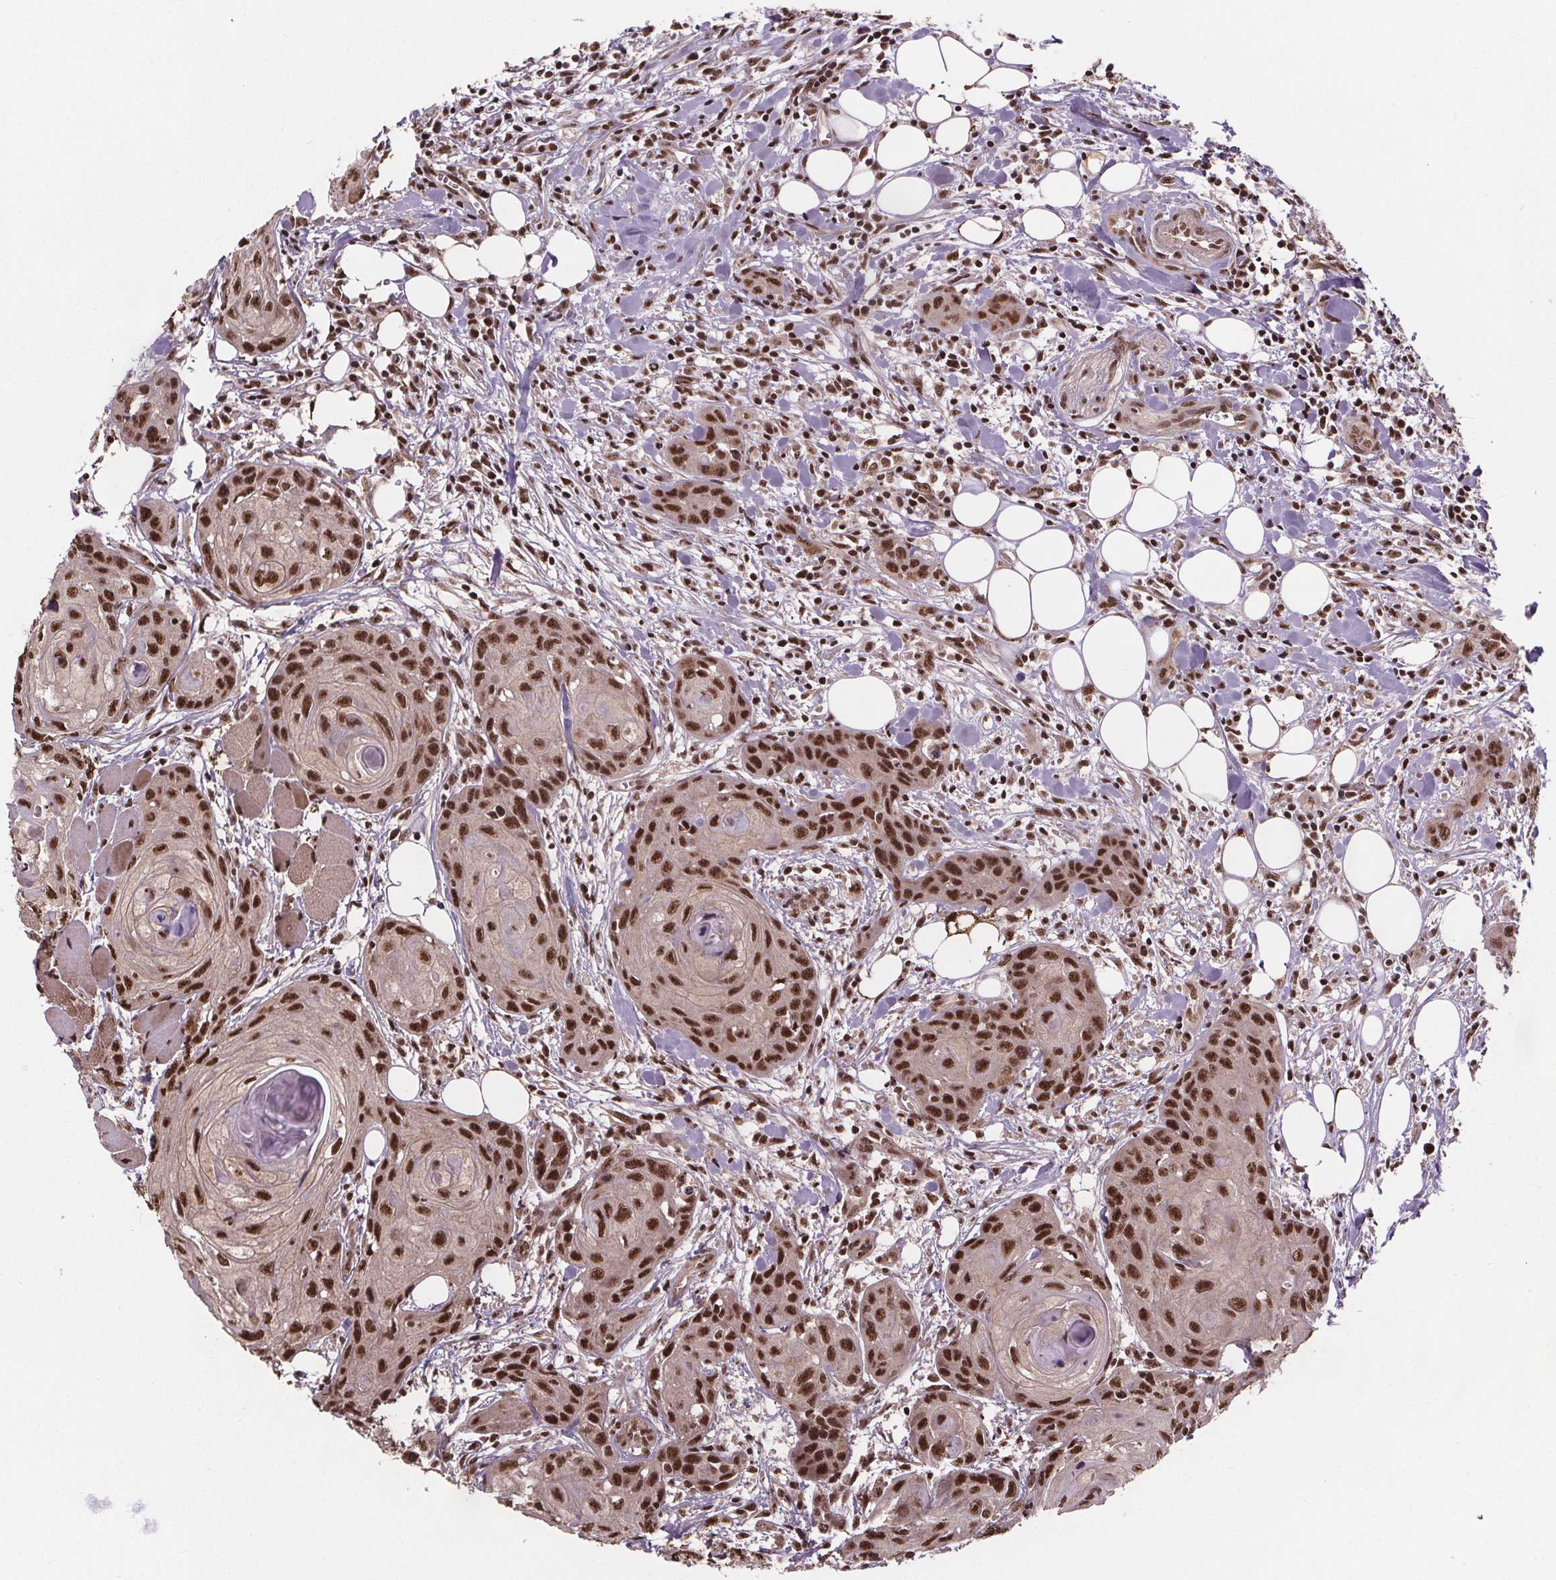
{"staining": {"intensity": "strong", "quantity": ">75%", "location": "nuclear"}, "tissue": "head and neck cancer", "cell_type": "Tumor cells", "image_type": "cancer", "snomed": [{"axis": "morphology", "description": "Squamous cell carcinoma, NOS"}, {"axis": "topography", "description": "Oral tissue"}, {"axis": "topography", "description": "Head-Neck"}], "caption": "A histopathology image of human head and neck cancer stained for a protein demonstrates strong nuclear brown staining in tumor cells. (Stains: DAB in brown, nuclei in blue, Microscopy: brightfield microscopy at high magnification).", "gene": "JARID2", "patient": {"sex": "male", "age": 58}}